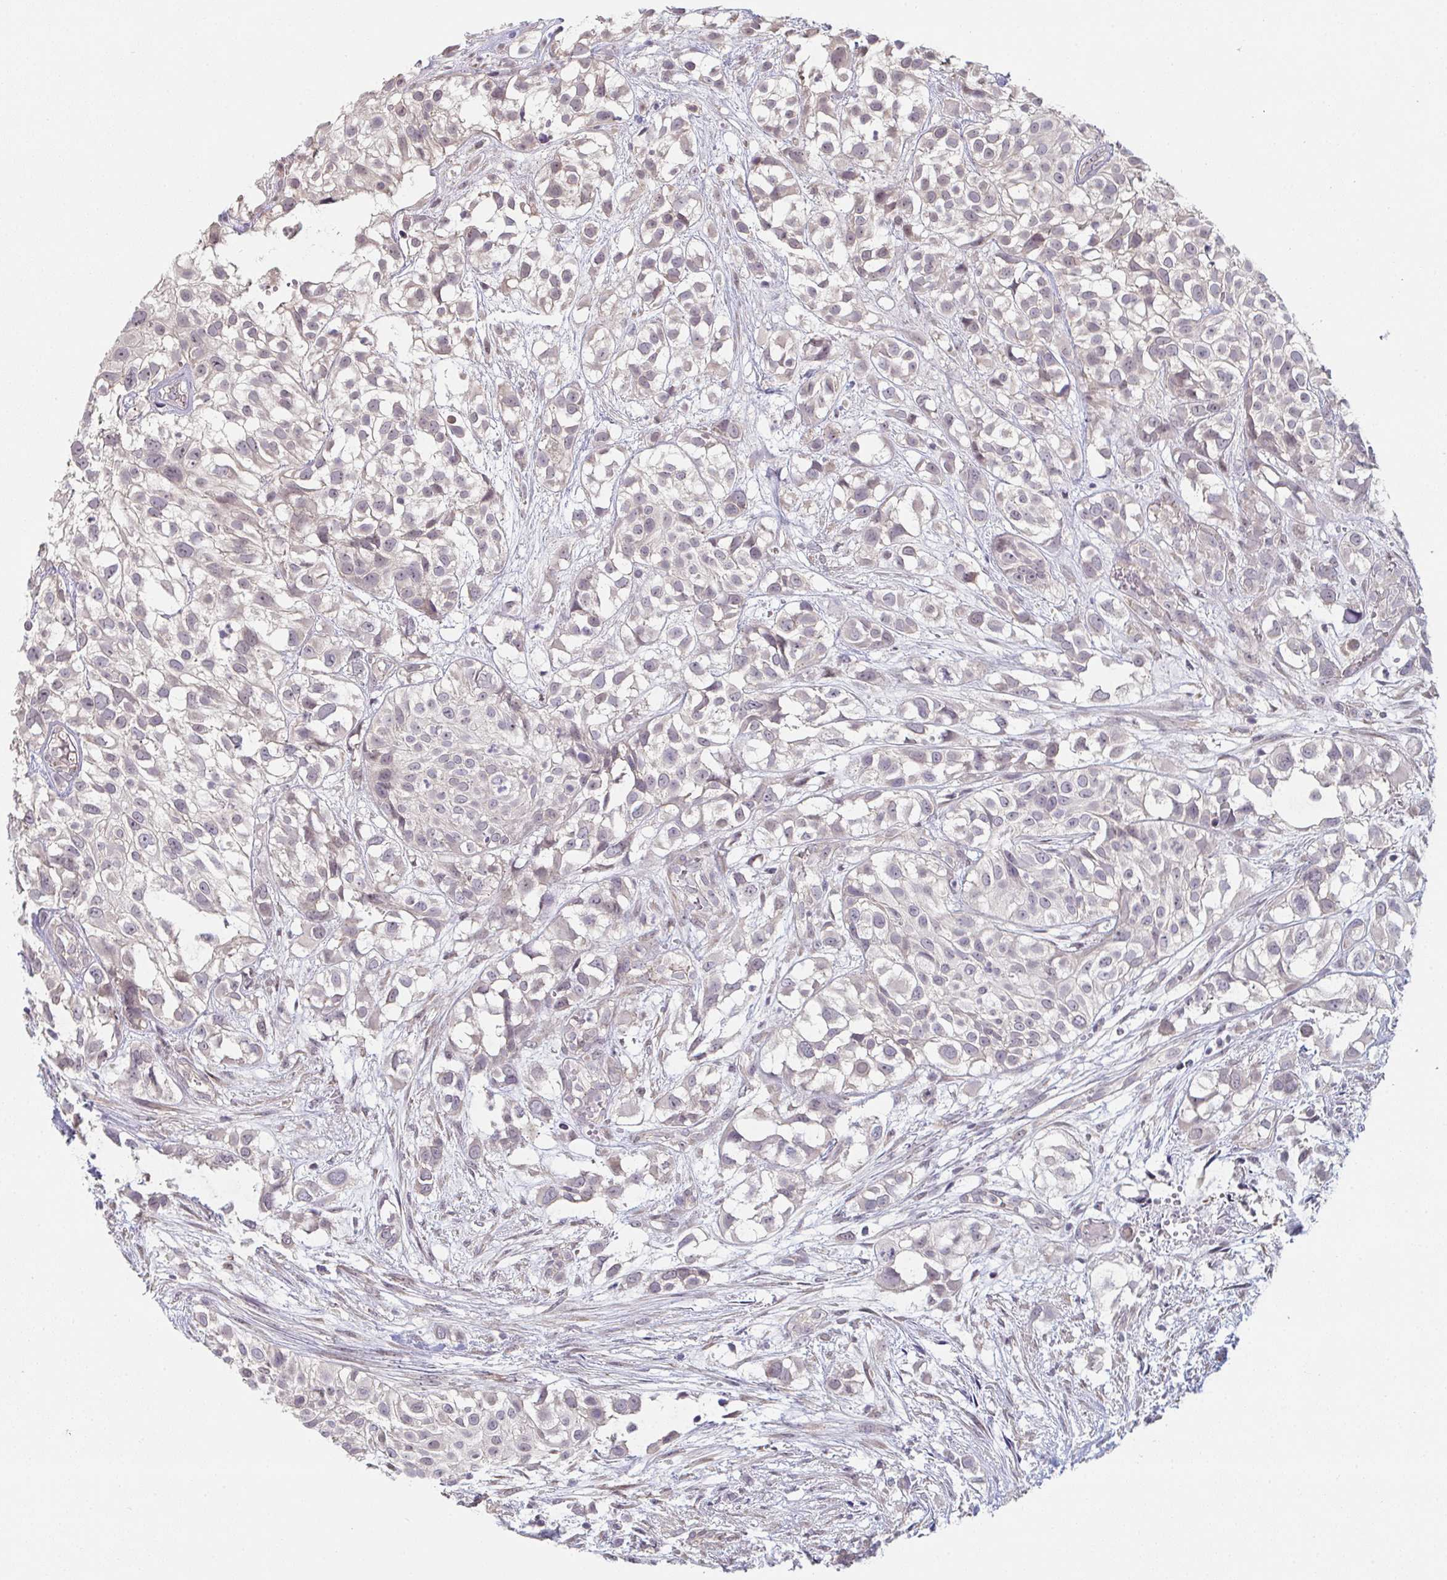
{"staining": {"intensity": "negative", "quantity": "none", "location": "none"}, "tissue": "urothelial cancer", "cell_type": "Tumor cells", "image_type": "cancer", "snomed": [{"axis": "morphology", "description": "Urothelial carcinoma, High grade"}, {"axis": "topography", "description": "Urinary bladder"}], "caption": "Micrograph shows no significant protein expression in tumor cells of urothelial cancer.", "gene": "ZNF214", "patient": {"sex": "male", "age": 56}}